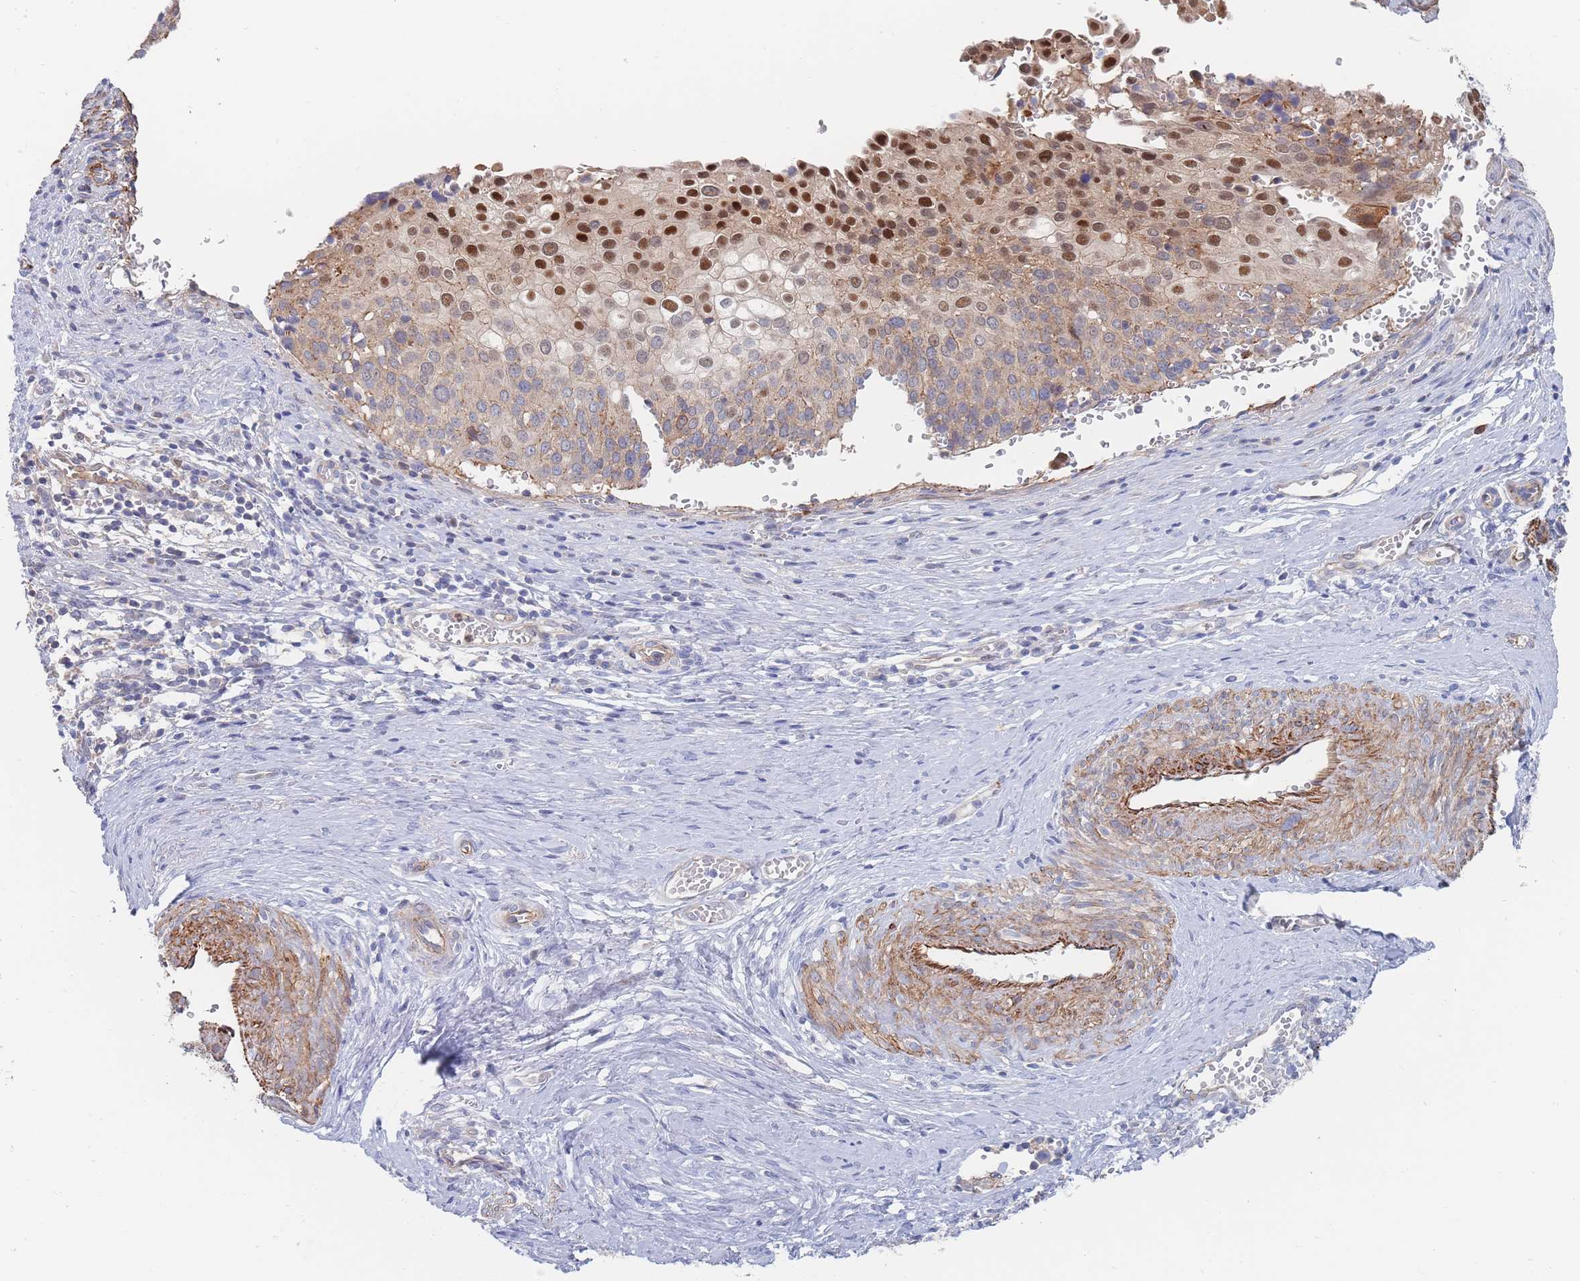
{"staining": {"intensity": "strong", "quantity": "<25%", "location": "nuclear"}, "tissue": "cervical cancer", "cell_type": "Tumor cells", "image_type": "cancer", "snomed": [{"axis": "morphology", "description": "Squamous cell carcinoma, NOS"}, {"axis": "topography", "description": "Cervix"}], "caption": "Immunohistochemistry photomicrograph of neoplastic tissue: squamous cell carcinoma (cervical) stained using immunohistochemistry (IHC) reveals medium levels of strong protein expression localized specifically in the nuclear of tumor cells, appearing as a nuclear brown color.", "gene": "G6PC1", "patient": {"sex": "female", "age": 44}}